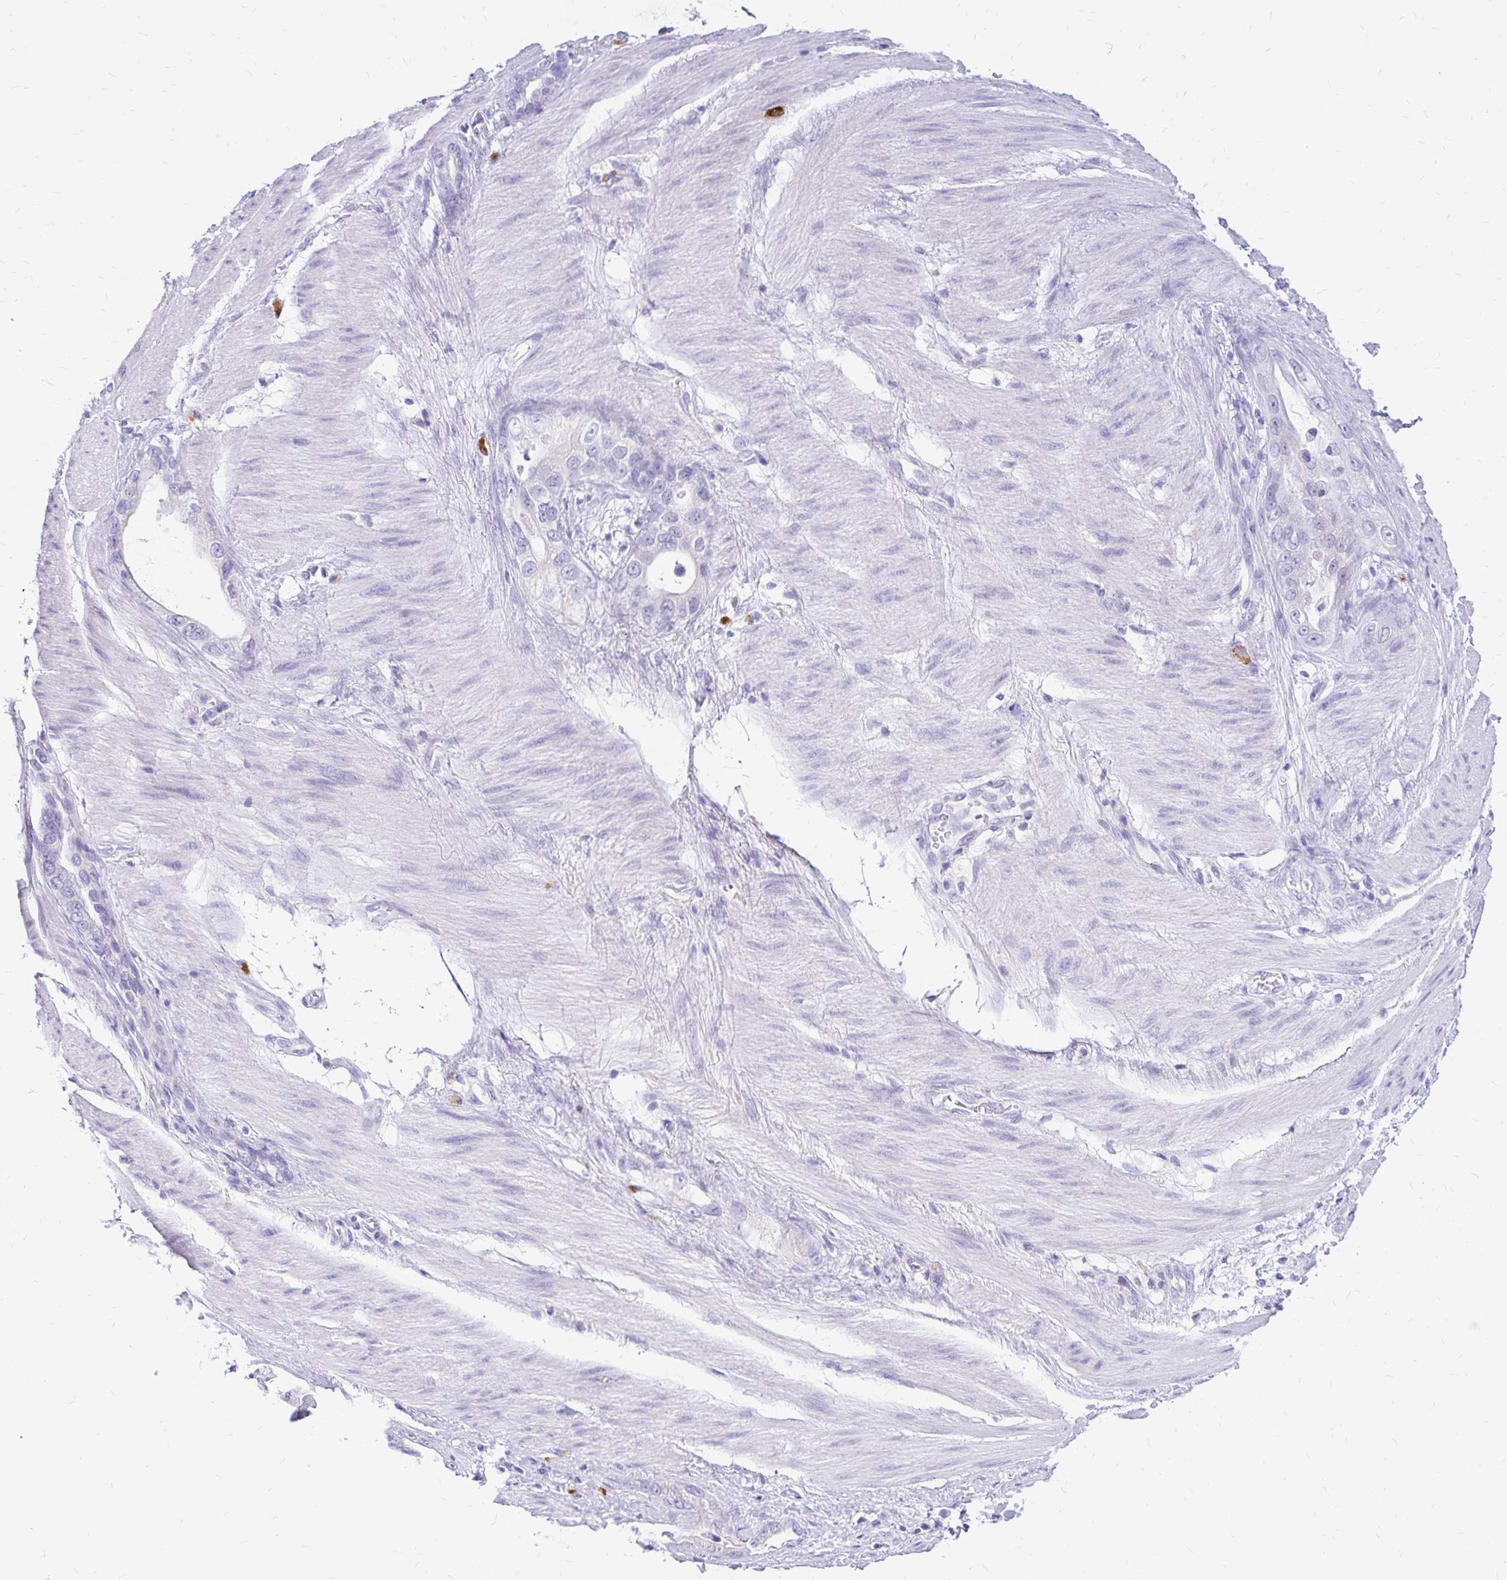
{"staining": {"intensity": "negative", "quantity": "none", "location": "none"}, "tissue": "stomach cancer", "cell_type": "Tumor cells", "image_type": "cancer", "snomed": [{"axis": "morphology", "description": "Adenocarcinoma, NOS"}, {"axis": "topography", "description": "Stomach"}], "caption": "The IHC photomicrograph has no significant expression in tumor cells of adenocarcinoma (stomach) tissue. (DAB (3,3'-diaminobenzidine) IHC visualized using brightfield microscopy, high magnification).", "gene": "MAP1LC3A", "patient": {"sex": "male", "age": 55}}